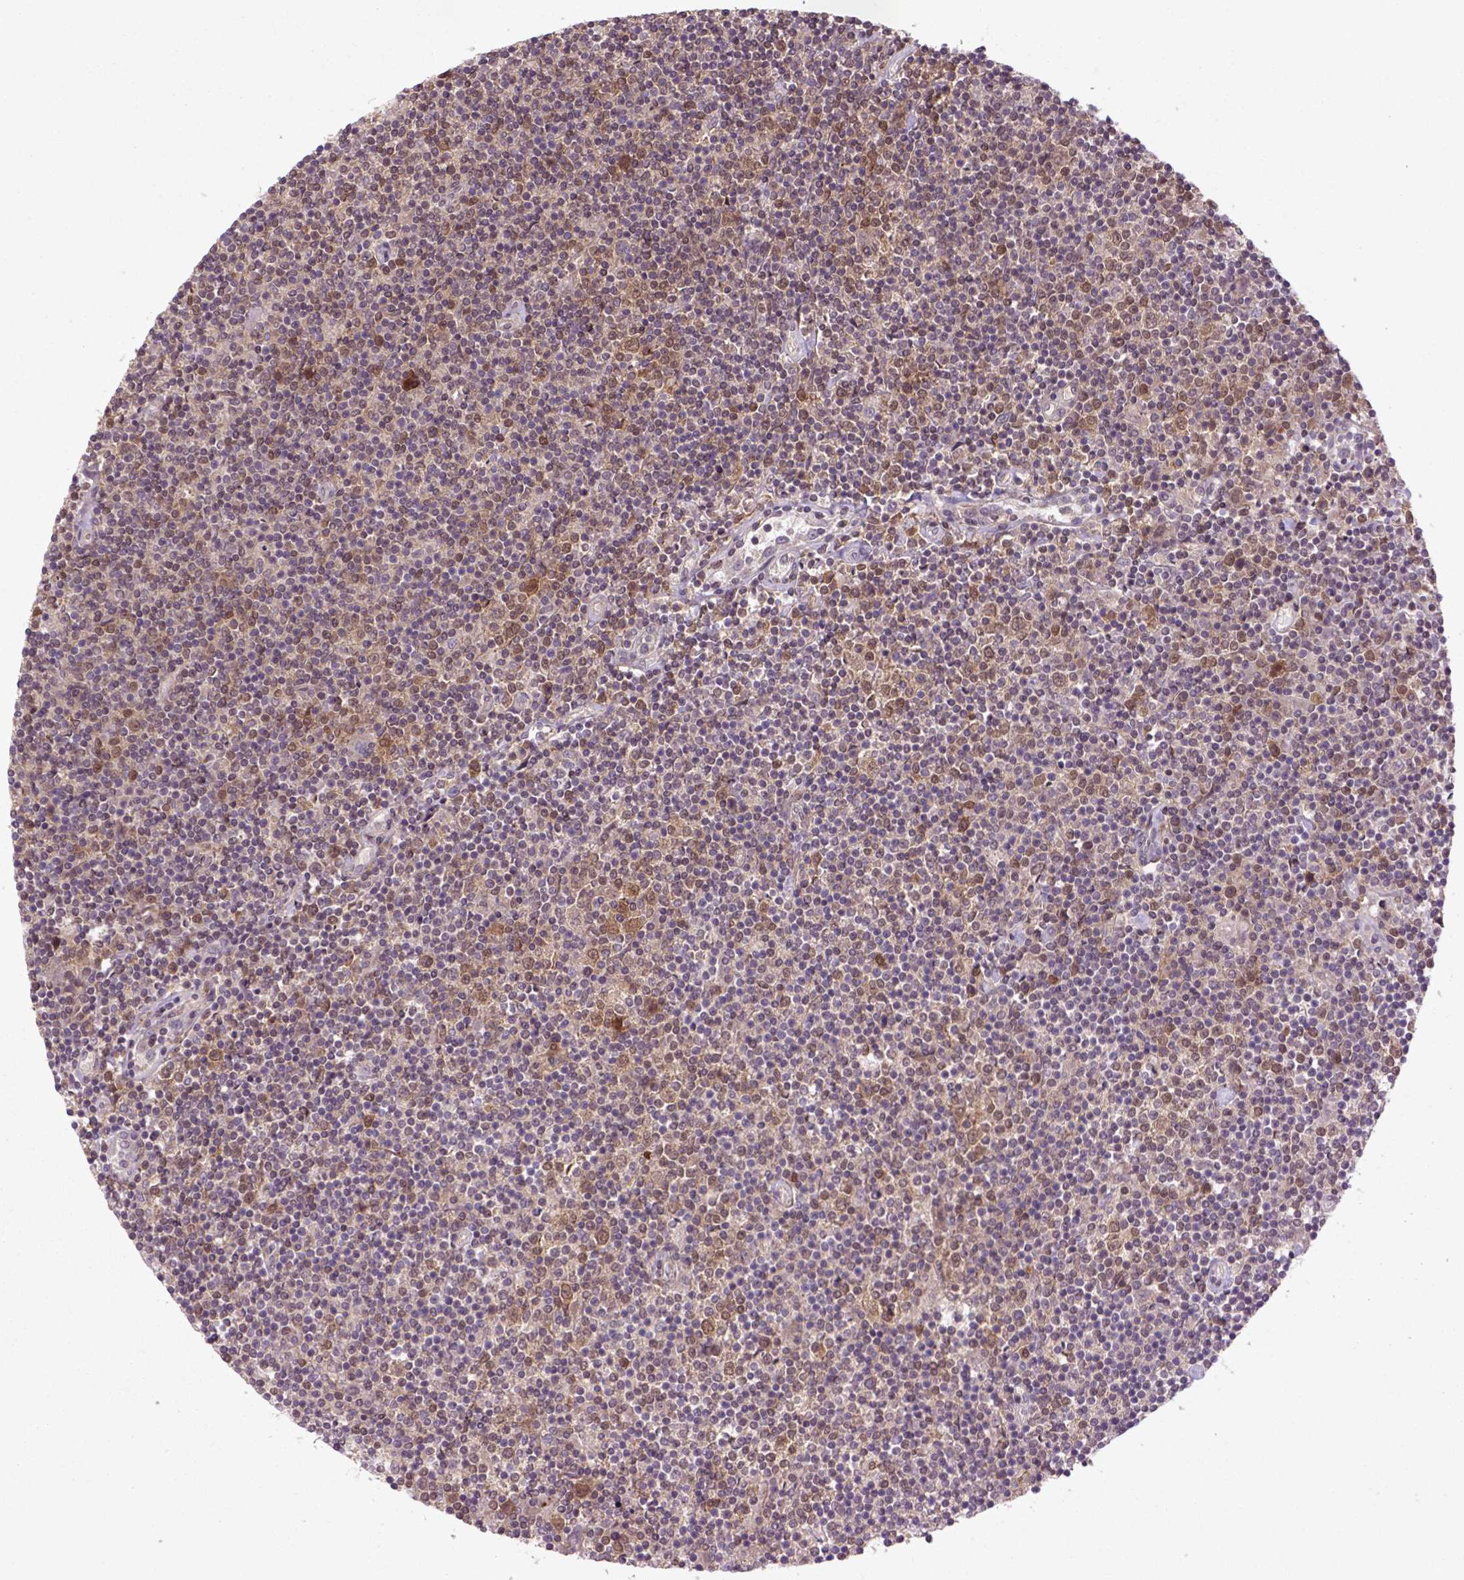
{"staining": {"intensity": "weak", "quantity": "25%-75%", "location": "cytoplasmic/membranous"}, "tissue": "lymphoma", "cell_type": "Tumor cells", "image_type": "cancer", "snomed": [{"axis": "morphology", "description": "Hodgkin's disease, NOS"}, {"axis": "topography", "description": "Lymph node"}], "caption": "A brown stain labels weak cytoplasmic/membranous staining of a protein in human Hodgkin's disease tumor cells.", "gene": "HSPBP1", "patient": {"sex": "male", "age": 40}}